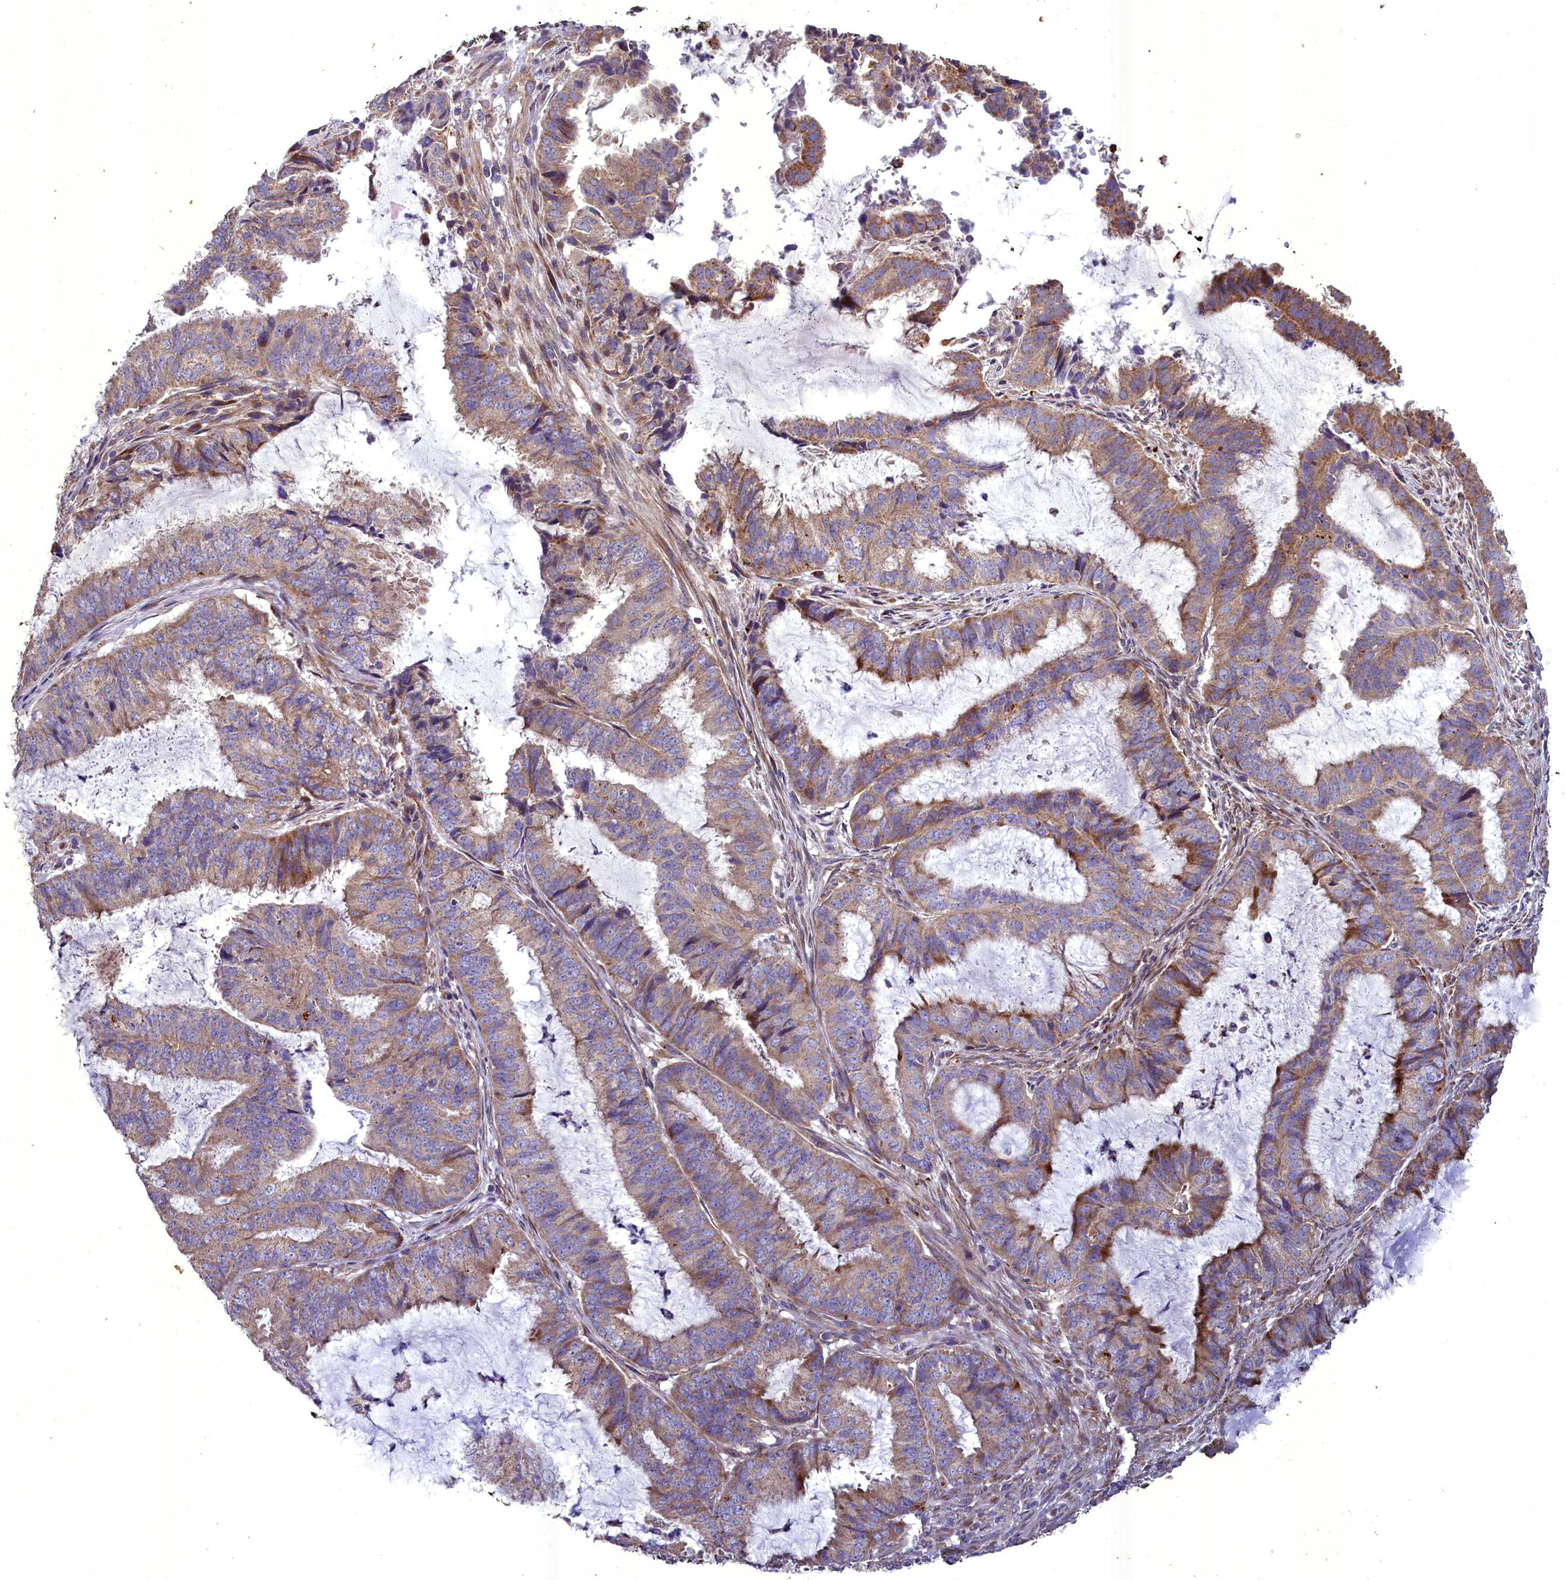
{"staining": {"intensity": "moderate", "quantity": "<25%", "location": "cytoplasmic/membranous"}, "tissue": "endometrial cancer", "cell_type": "Tumor cells", "image_type": "cancer", "snomed": [{"axis": "morphology", "description": "Adenocarcinoma, NOS"}, {"axis": "topography", "description": "Endometrium"}], "caption": "A photomicrograph of human endometrial cancer (adenocarcinoma) stained for a protein demonstrates moderate cytoplasmic/membranous brown staining in tumor cells.", "gene": "ACAD8", "patient": {"sex": "female", "age": 51}}